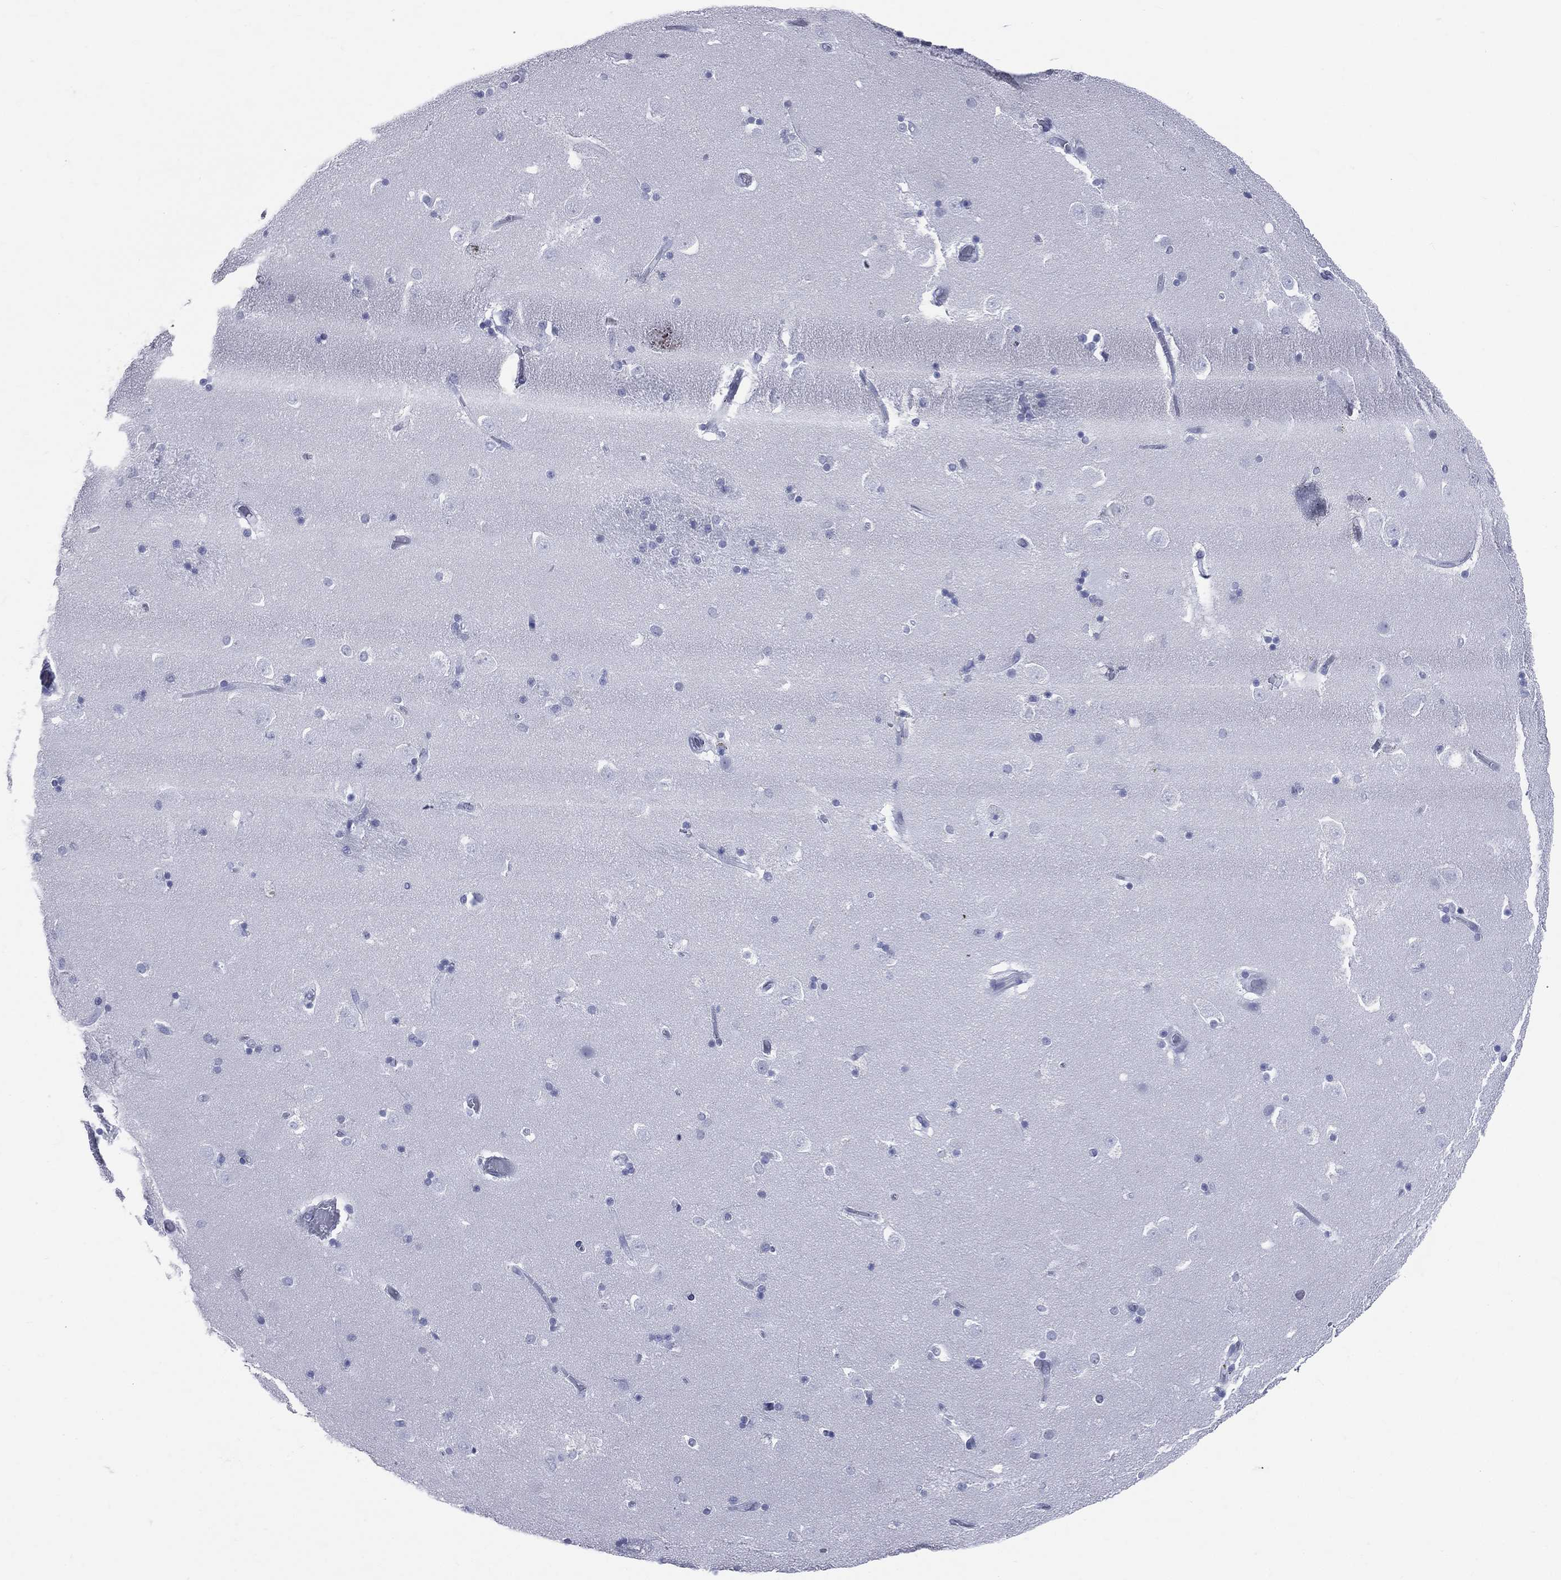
{"staining": {"intensity": "negative", "quantity": "none", "location": "none"}, "tissue": "caudate", "cell_type": "Glial cells", "image_type": "normal", "snomed": [{"axis": "morphology", "description": "Normal tissue, NOS"}, {"axis": "topography", "description": "Lateral ventricle wall"}], "caption": "High magnification brightfield microscopy of normal caudate stained with DAB (3,3'-diaminobenzidine) (brown) and counterstained with hematoxylin (blue): glial cells show no significant staining. (Stains: DAB immunohistochemistry (IHC) with hematoxylin counter stain, Microscopy: brightfield microscopy at high magnification).", "gene": "MLLT10", "patient": {"sex": "male", "age": 51}}